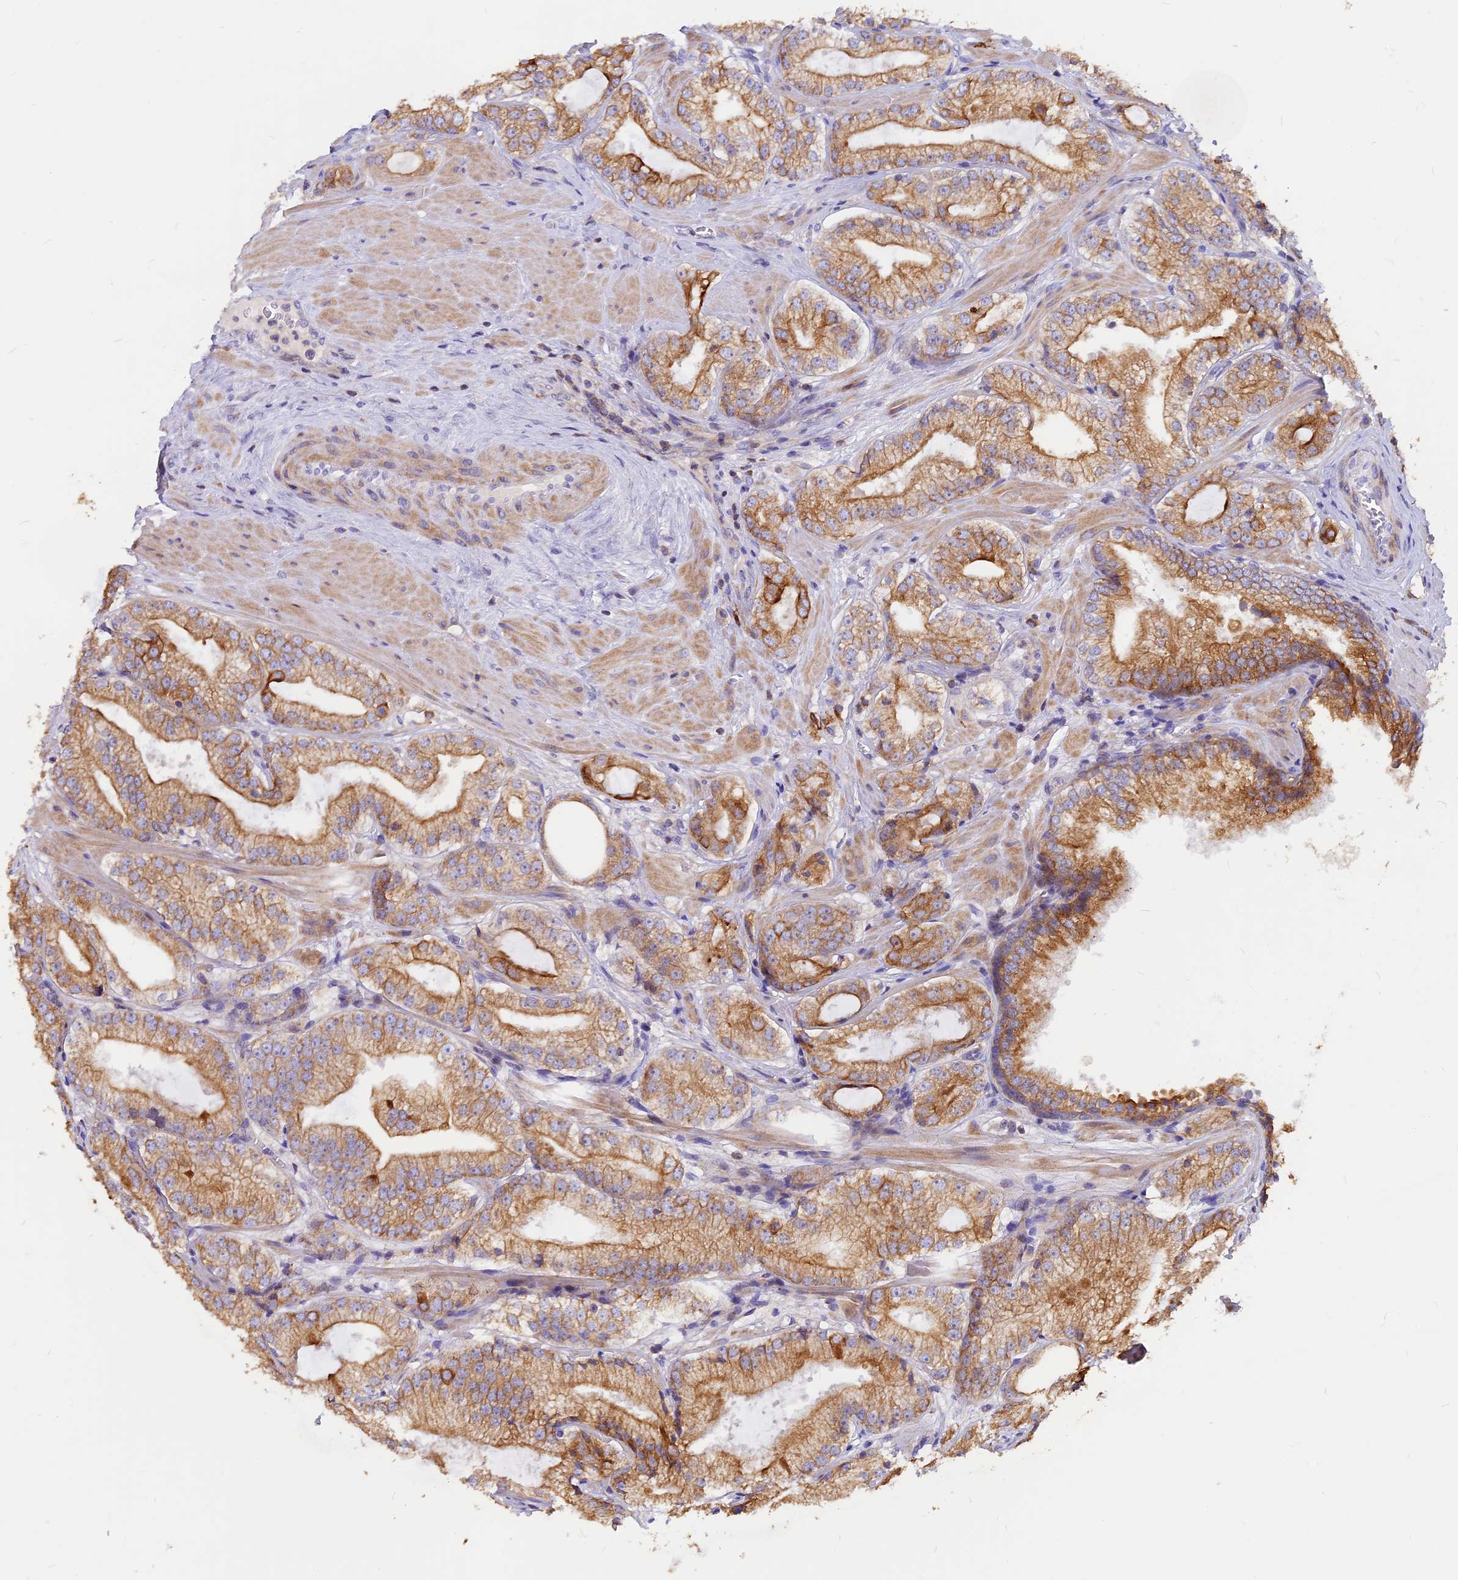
{"staining": {"intensity": "moderate", "quantity": ">75%", "location": "cytoplasmic/membranous"}, "tissue": "prostate cancer", "cell_type": "Tumor cells", "image_type": "cancer", "snomed": [{"axis": "morphology", "description": "Adenocarcinoma, Low grade"}, {"axis": "topography", "description": "Prostate"}], "caption": "A medium amount of moderate cytoplasmic/membranous staining is identified in about >75% of tumor cells in prostate cancer (adenocarcinoma (low-grade)) tissue.", "gene": "DENND2D", "patient": {"sex": "male", "age": 60}}